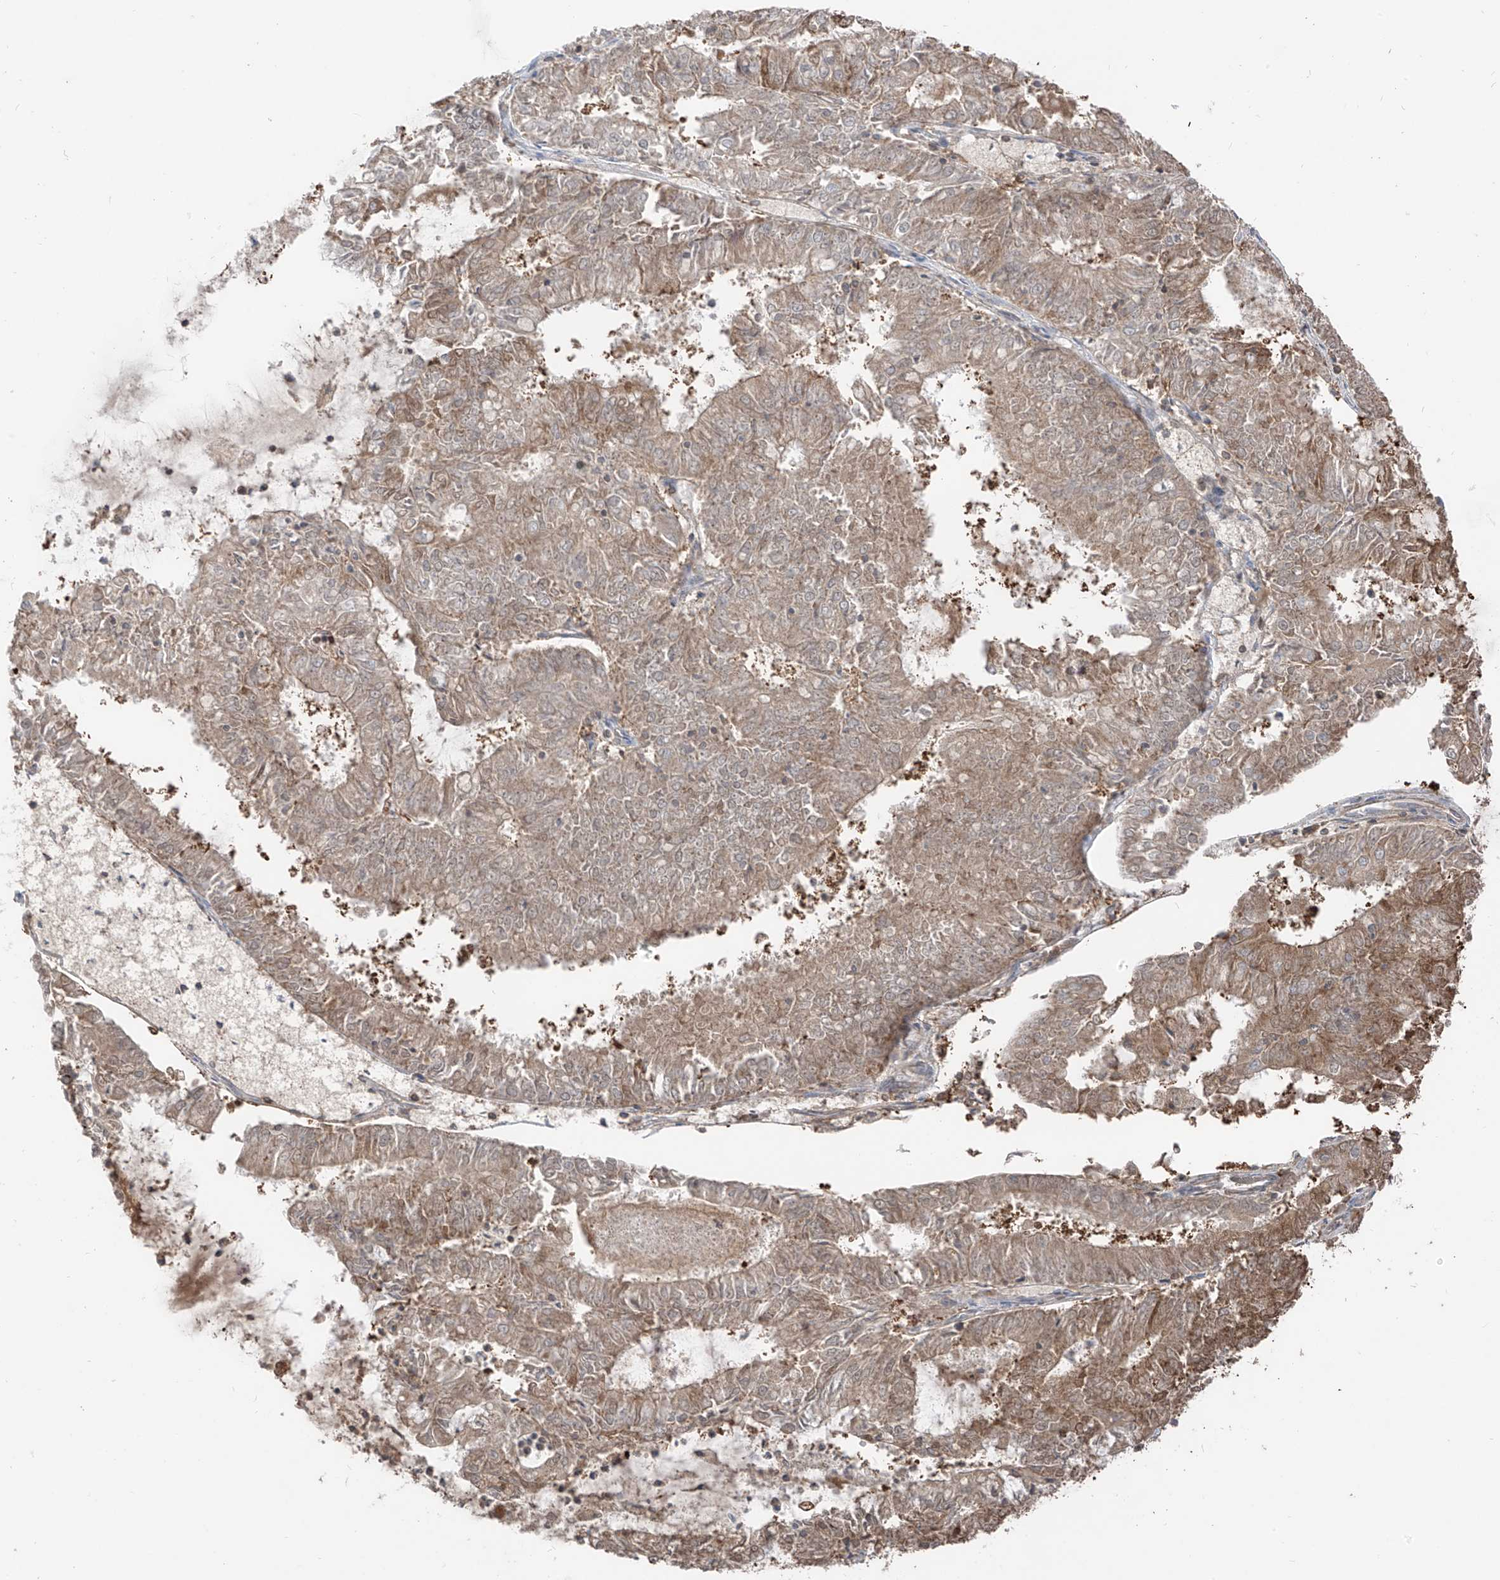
{"staining": {"intensity": "weak", "quantity": ">75%", "location": "cytoplasmic/membranous"}, "tissue": "endometrial cancer", "cell_type": "Tumor cells", "image_type": "cancer", "snomed": [{"axis": "morphology", "description": "Adenocarcinoma, NOS"}, {"axis": "topography", "description": "Endometrium"}], "caption": "Human endometrial cancer (adenocarcinoma) stained for a protein (brown) demonstrates weak cytoplasmic/membranous positive positivity in about >75% of tumor cells.", "gene": "ETHE1", "patient": {"sex": "female", "age": 57}}